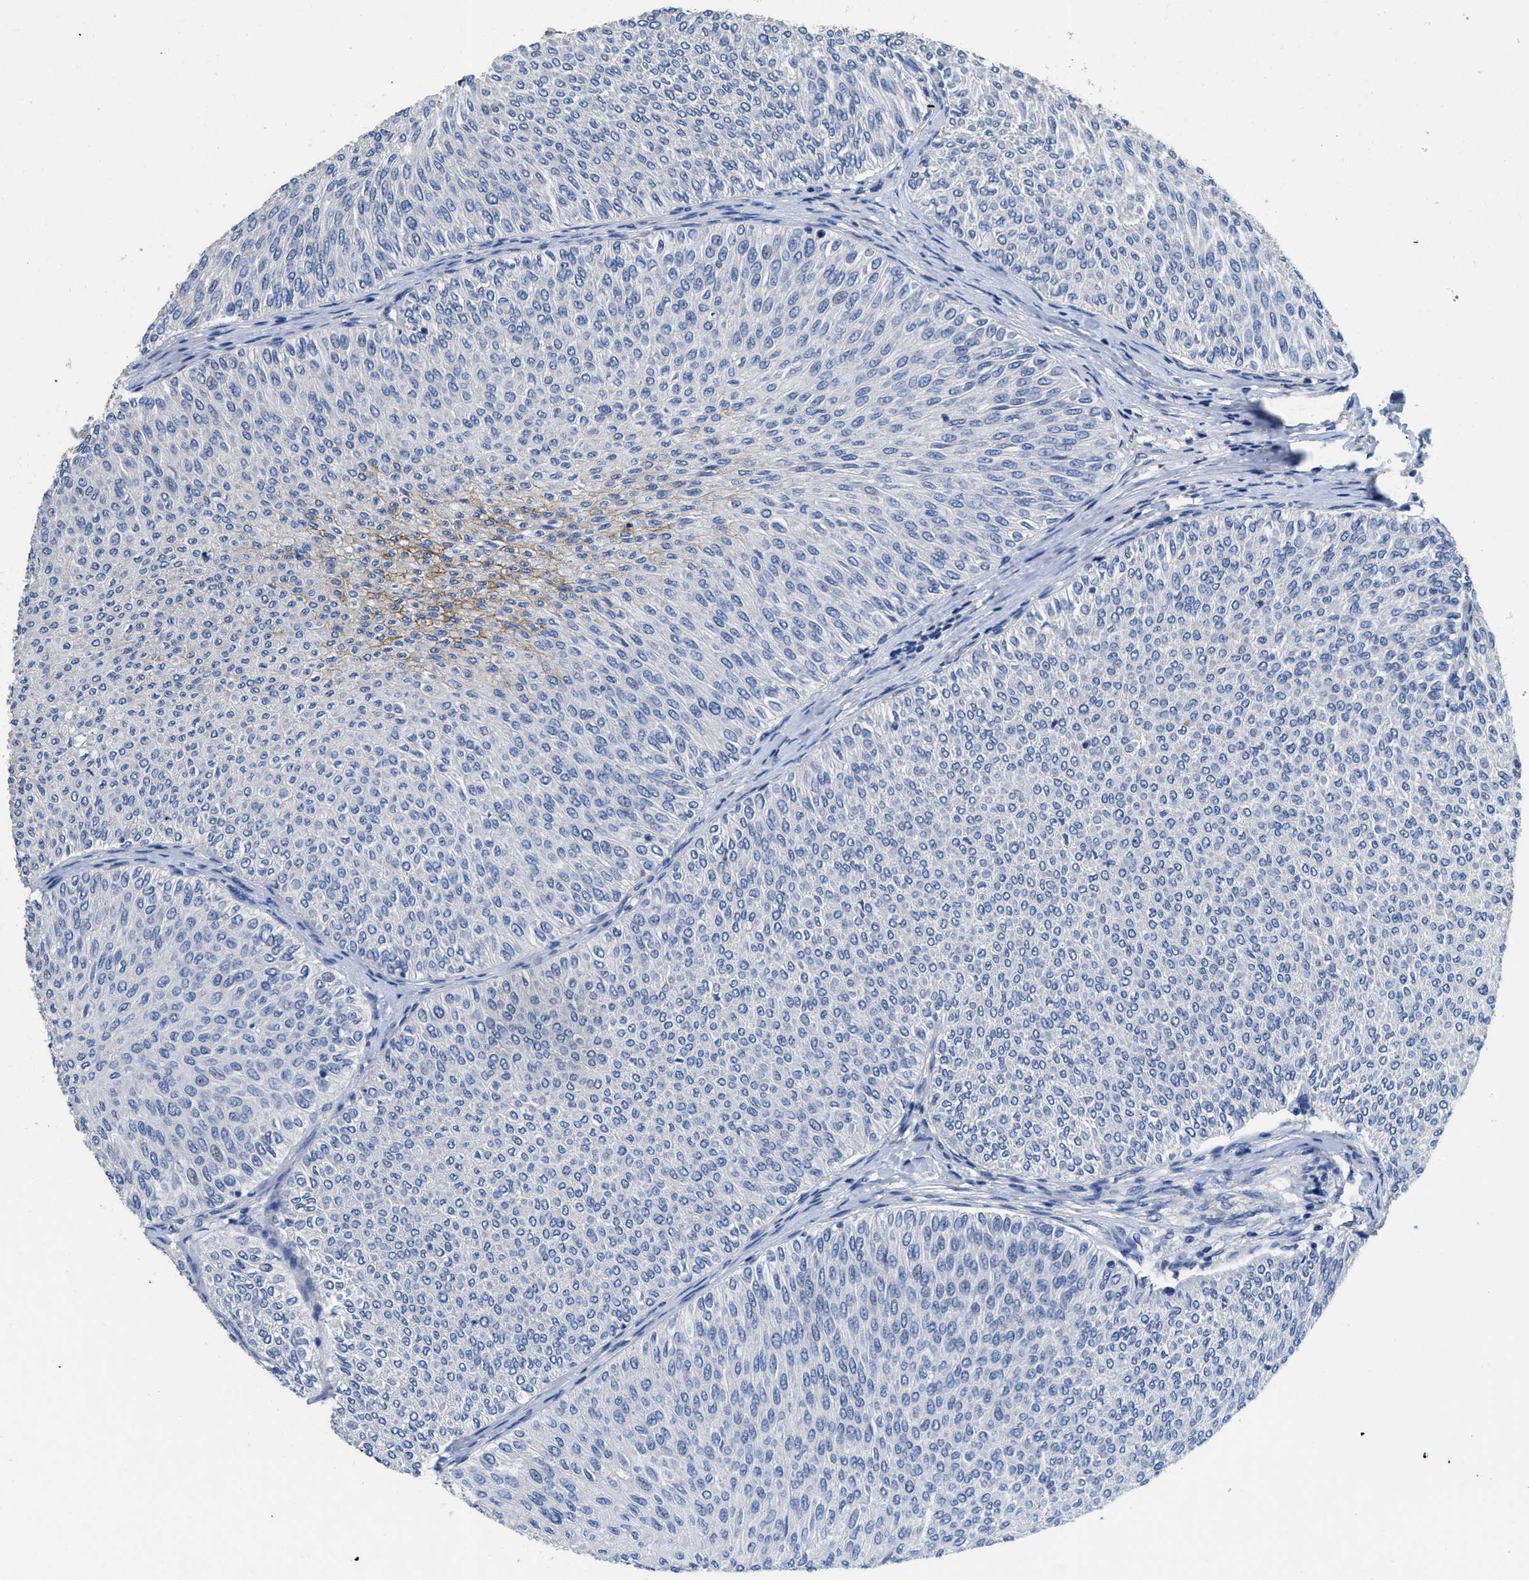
{"staining": {"intensity": "moderate", "quantity": "<25%", "location": "cytoplasmic/membranous"}, "tissue": "urothelial cancer", "cell_type": "Tumor cells", "image_type": "cancer", "snomed": [{"axis": "morphology", "description": "Urothelial carcinoma, Low grade"}, {"axis": "topography", "description": "Urinary bladder"}], "caption": "Tumor cells reveal low levels of moderate cytoplasmic/membranous positivity in approximately <25% of cells in low-grade urothelial carcinoma.", "gene": "CA9", "patient": {"sex": "male", "age": 78}}